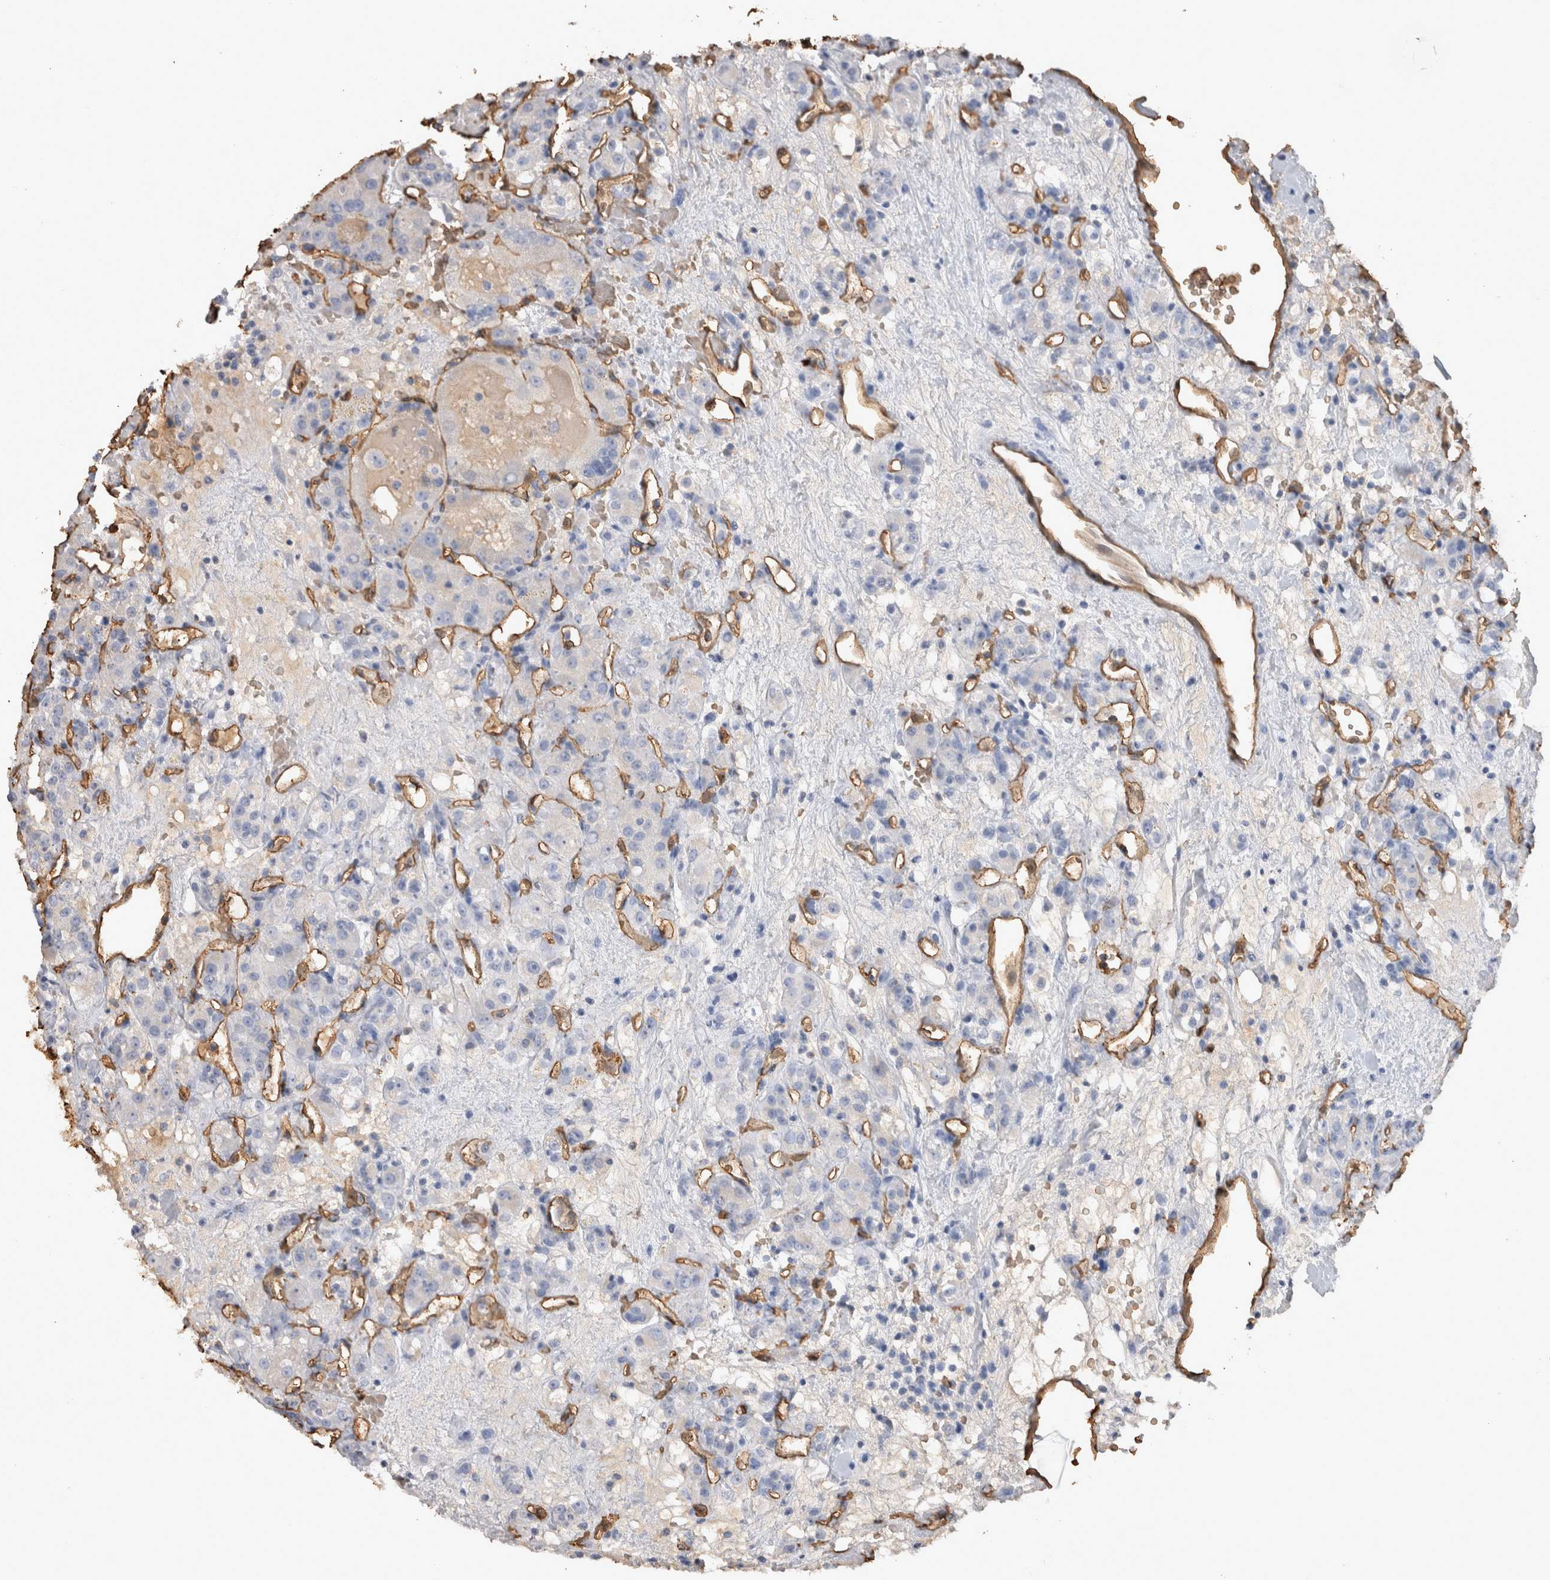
{"staining": {"intensity": "negative", "quantity": "none", "location": "none"}, "tissue": "renal cancer", "cell_type": "Tumor cells", "image_type": "cancer", "snomed": [{"axis": "morphology", "description": "Normal tissue, NOS"}, {"axis": "morphology", "description": "Adenocarcinoma, NOS"}, {"axis": "topography", "description": "Kidney"}], "caption": "Image shows no protein positivity in tumor cells of renal cancer (adenocarcinoma) tissue. The staining was performed using DAB (3,3'-diaminobenzidine) to visualize the protein expression in brown, while the nuclei were stained in blue with hematoxylin (Magnification: 20x).", "gene": "IL17RC", "patient": {"sex": "male", "age": 61}}